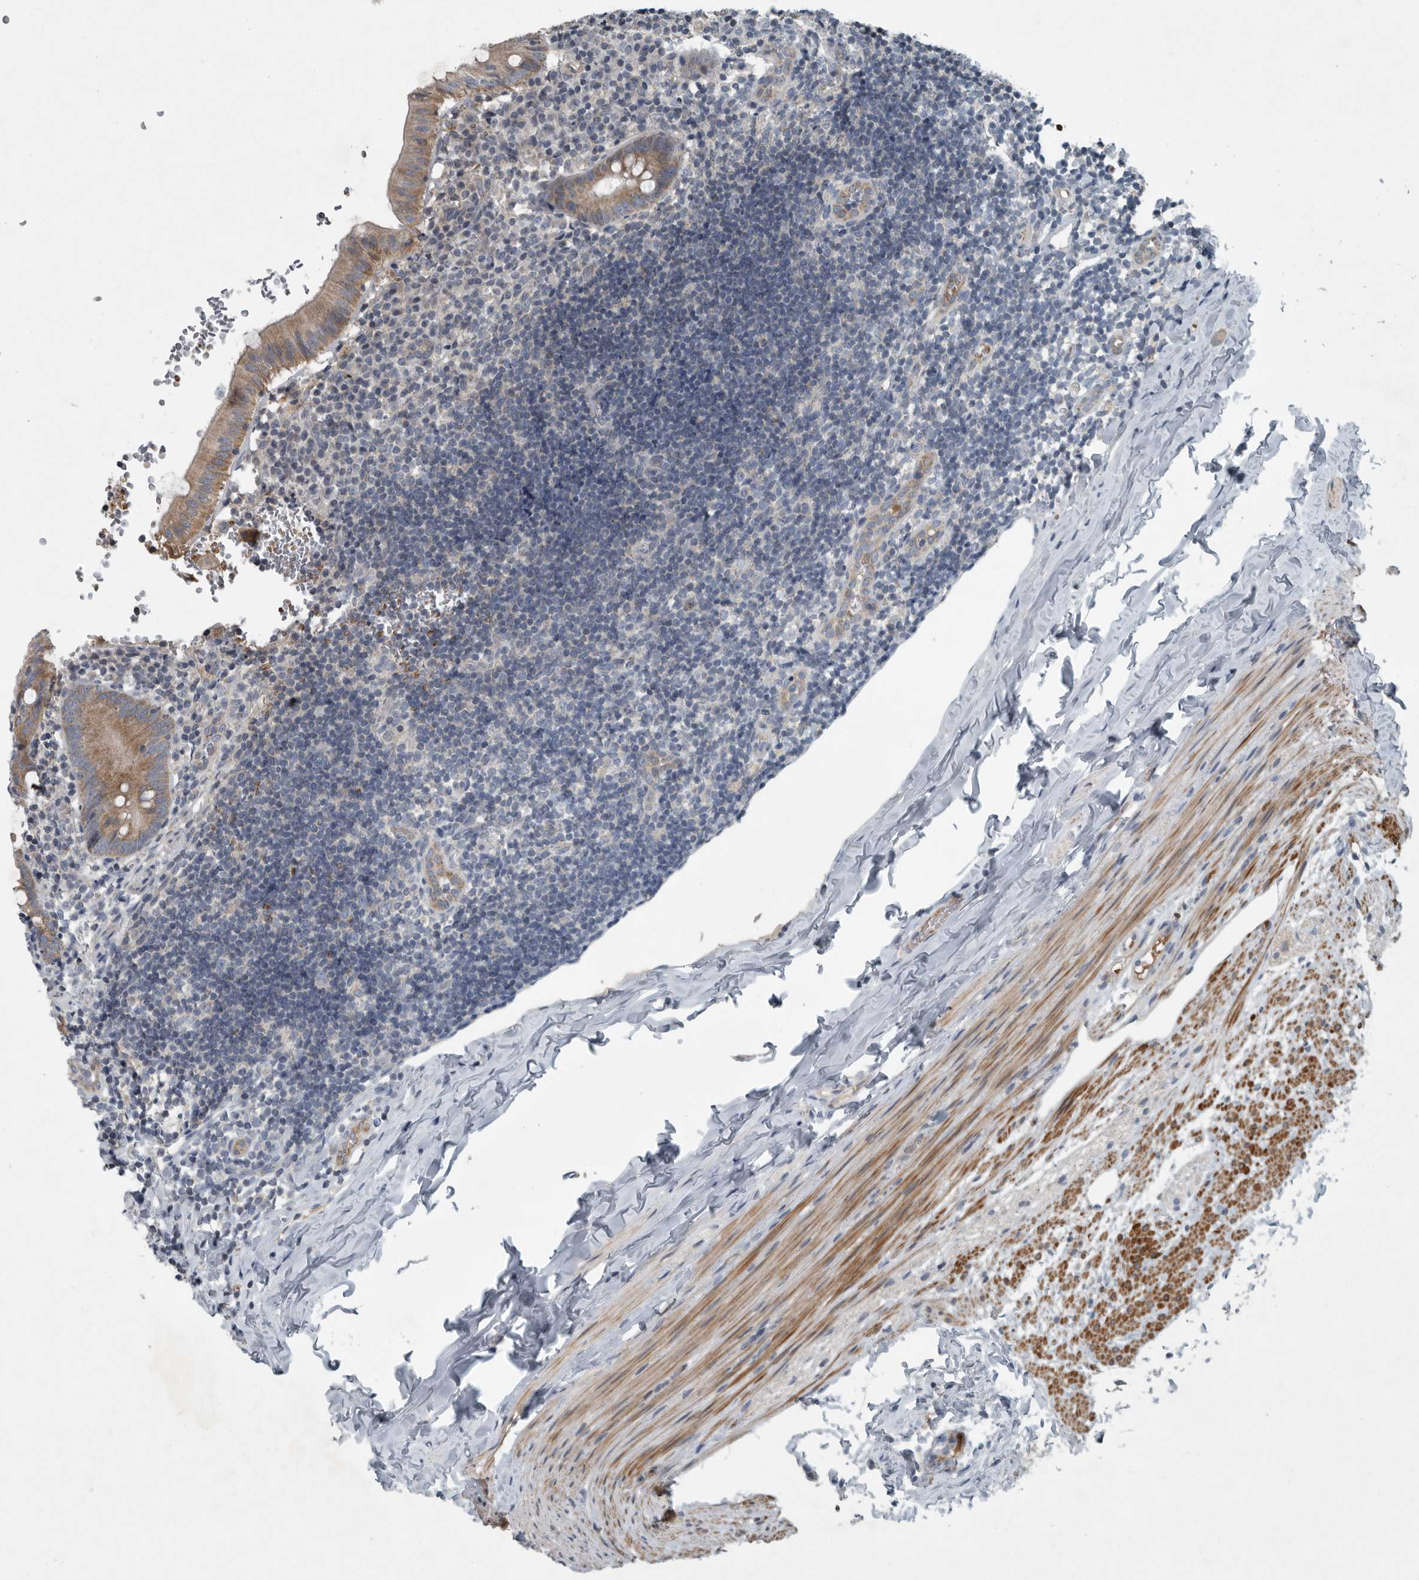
{"staining": {"intensity": "moderate", "quantity": ">75%", "location": "cytoplasmic/membranous"}, "tissue": "appendix", "cell_type": "Glandular cells", "image_type": "normal", "snomed": [{"axis": "morphology", "description": "Normal tissue, NOS"}, {"axis": "topography", "description": "Appendix"}], "caption": "The photomicrograph demonstrates immunohistochemical staining of normal appendix. There is moderate cytoplasmic/membranous staining is present in about >75% of glandular cells. (IHC, brightfield microscopy, high magnification).", "gene": "MPP3", "patient": {"sex": "male", "age": 8}}